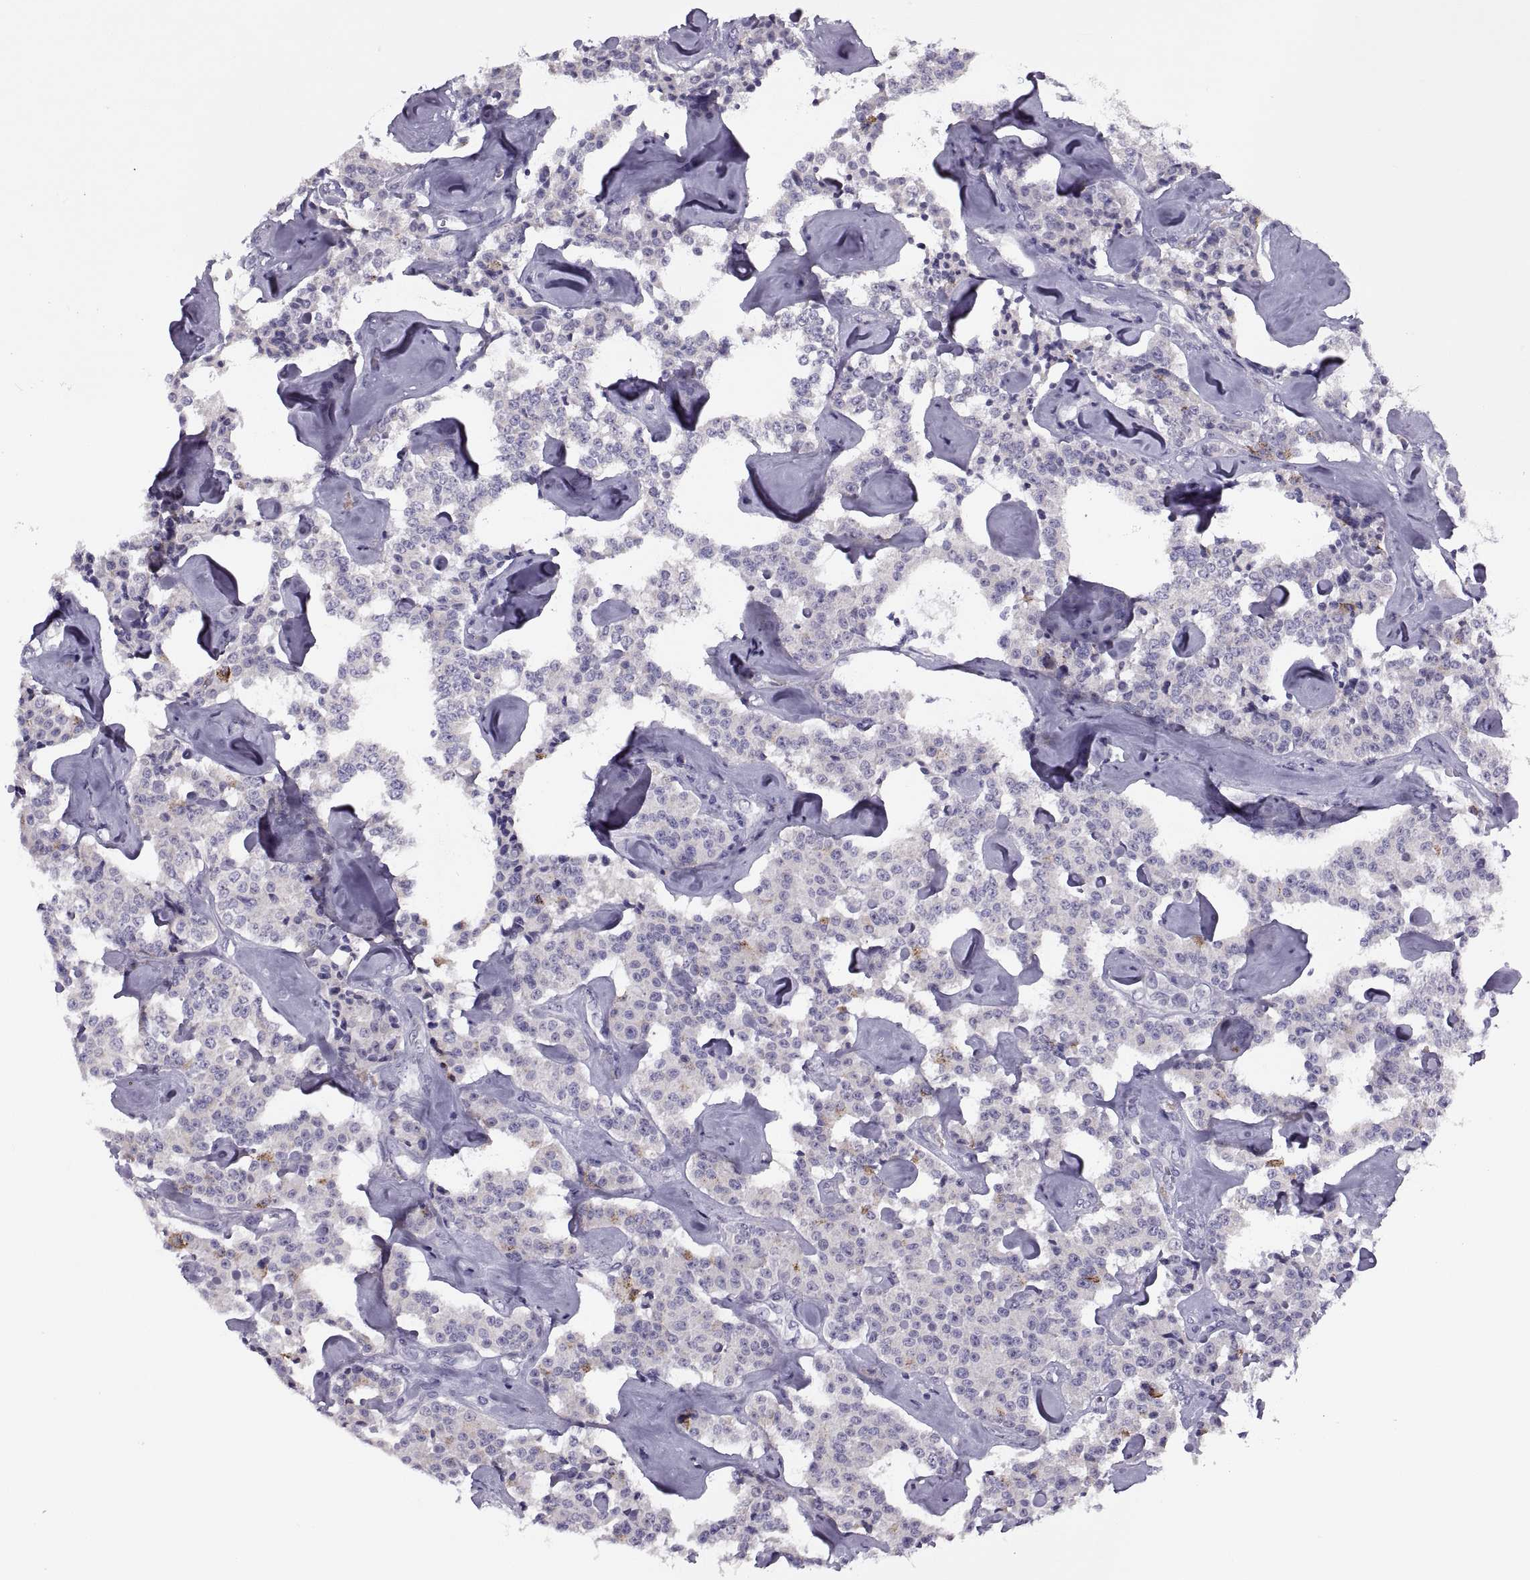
{"staining": {"intensity": "moderate", "quantity": "<25%", "location": "cytoplasmic/membranous"}, "tissue": "carcinoid", "cell_type": "Tumor cells", "image_type": "cancer", "snomed": [{"axis": "morphology", "description": "Carcinoid, malignant, NOS"}, {"axis": "topography", "description": "Pancreas"}], "caption": "Protein staining displays moderate cytoplasmic/membranous staining in approximately <25% of tumor cells in carcinoid.", "gene": "MAGEB1", "patient": {"sex": "male", "age": 41}}